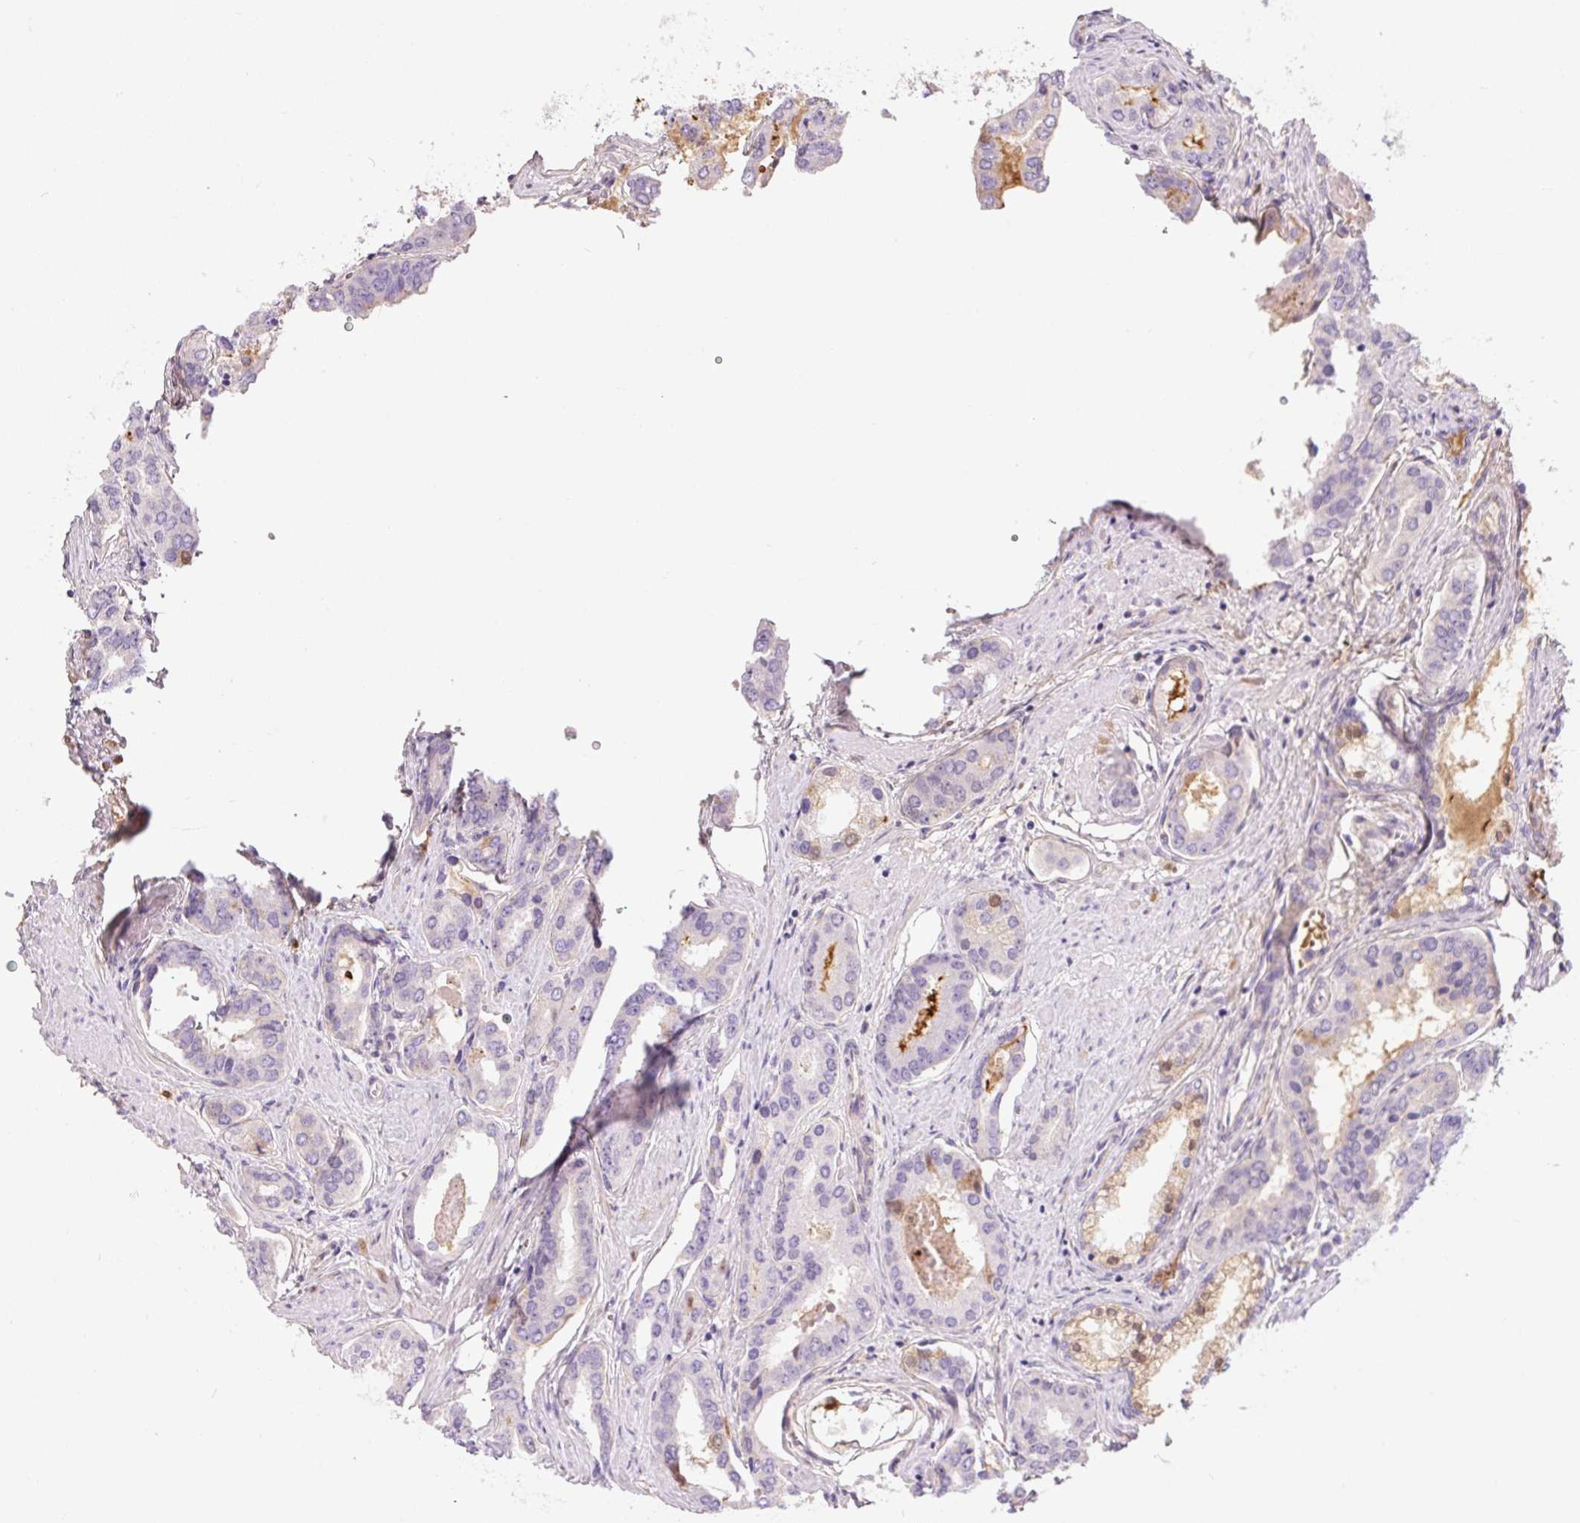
{"staining": {"intensity": "weak", "quantity": "<25%", "location": "cytoplasmic/membranous,nuclear"}, "tissue": "prostate cancer", "cell_type": "Tumor cells", "image_type": "cancer", "snomed": [{"axis": "morphology", "description": "Adenocarcinoma, High grade"}, {"axis": "topography", "description": "Prostate"}], "caption": "This is an IHC micrograph of high-grade adenocarcinoma (prostate). There is no positivity in tumor cells.", "gene": "ORM1", "patient": {"sex": "male", "age": 63}}